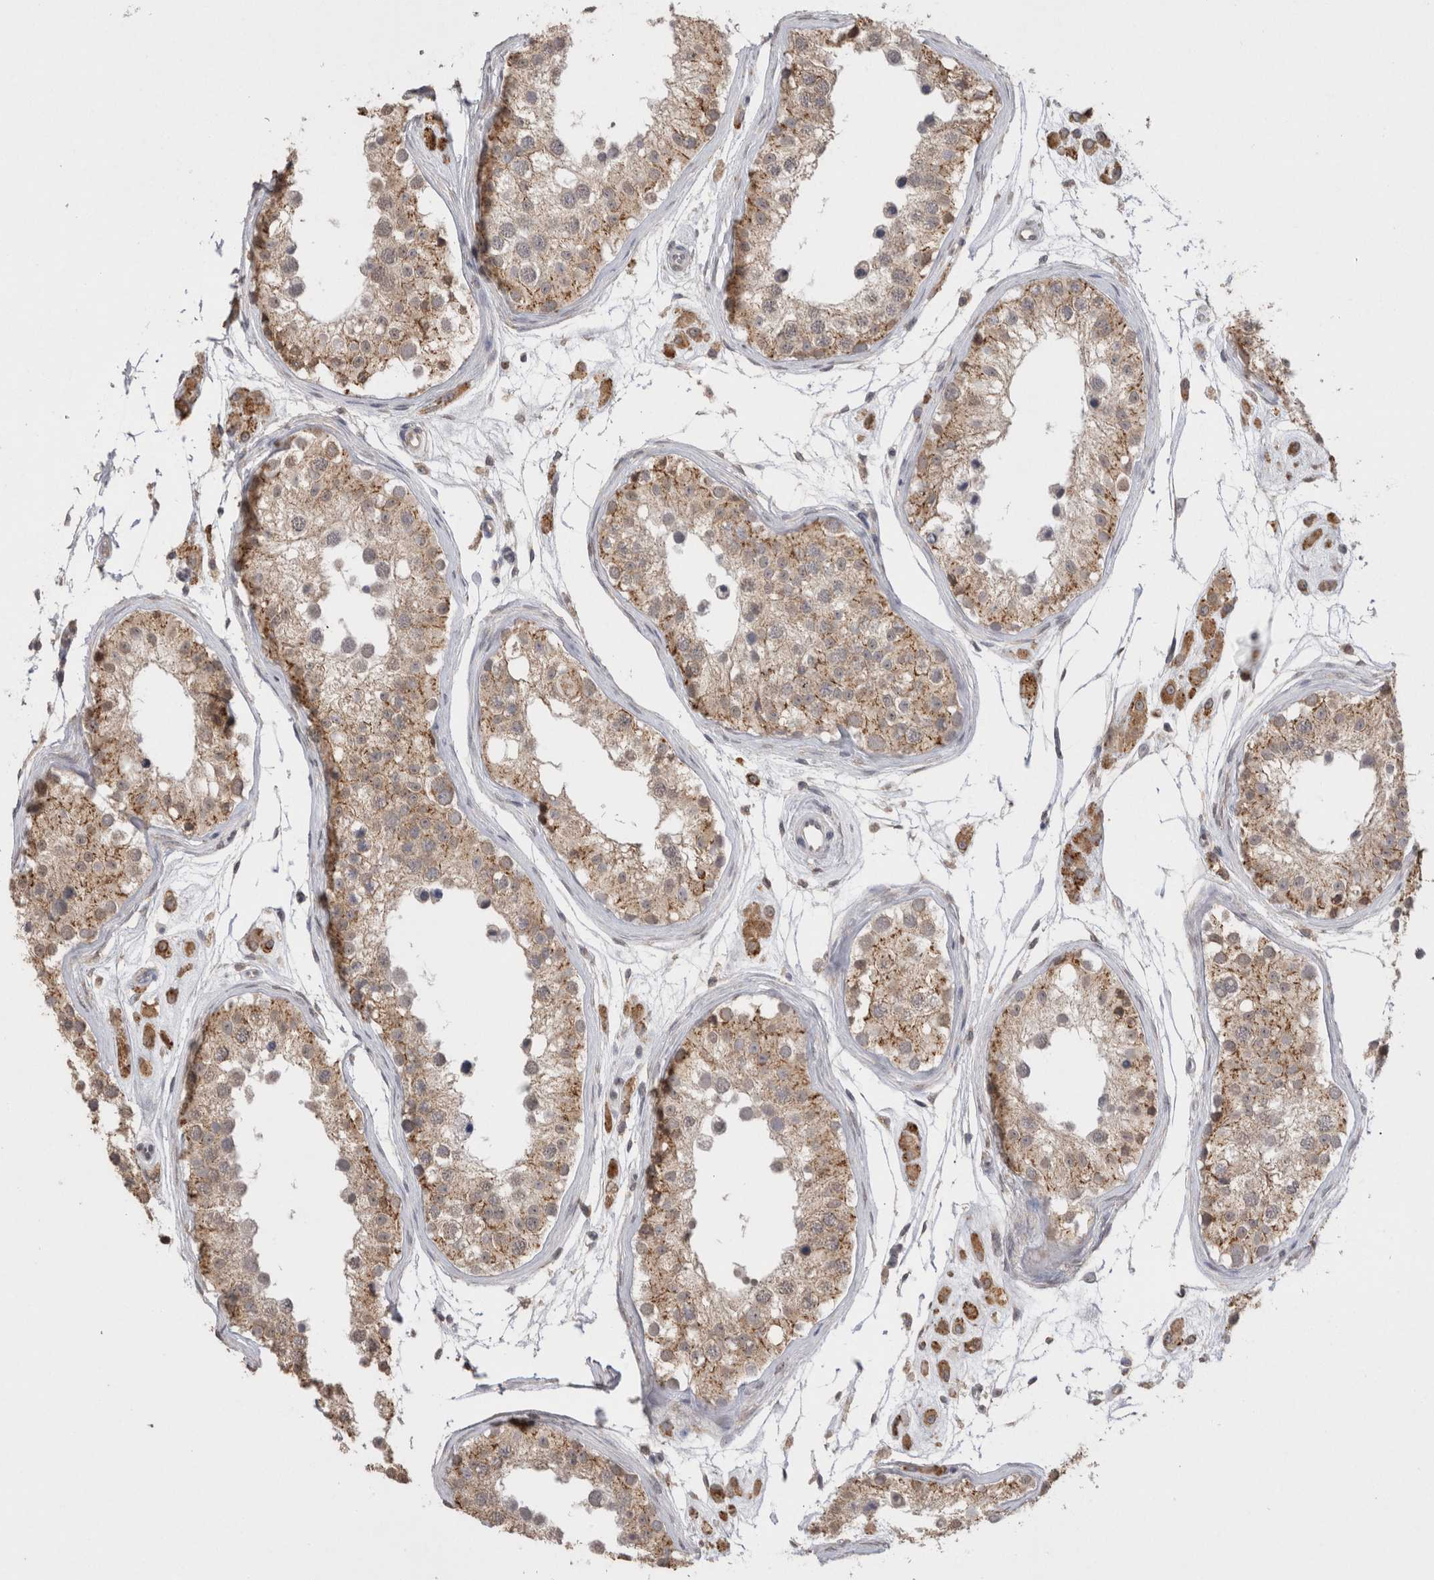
{"staining": {"intensity": "moderate", "quantity": ">75%", "location": "cytoplasmic/membranous"}, "tissue": "testis", "cell_type": "Cells in seminiferous ducts", "image_type": "normal", "snomed": [{"axis": "morphology", "description": "Normal tissue, NOS"}, {"axis": "morphology", "description": "Adenocarcinoma, metastatic, NOS"}, {"axis": "topography", "description": "Testis"}], "caption": "DAB (3,3'-diaminobenzidine) immunohistochemical staining of unremarkable testis exhibits moderate cytoplasmic/membranous protein positivity in approximately >75% of cells in seminiferous ducts.", "gene": "NOMO1", "patient": {"sex": "male", "age": 26}}